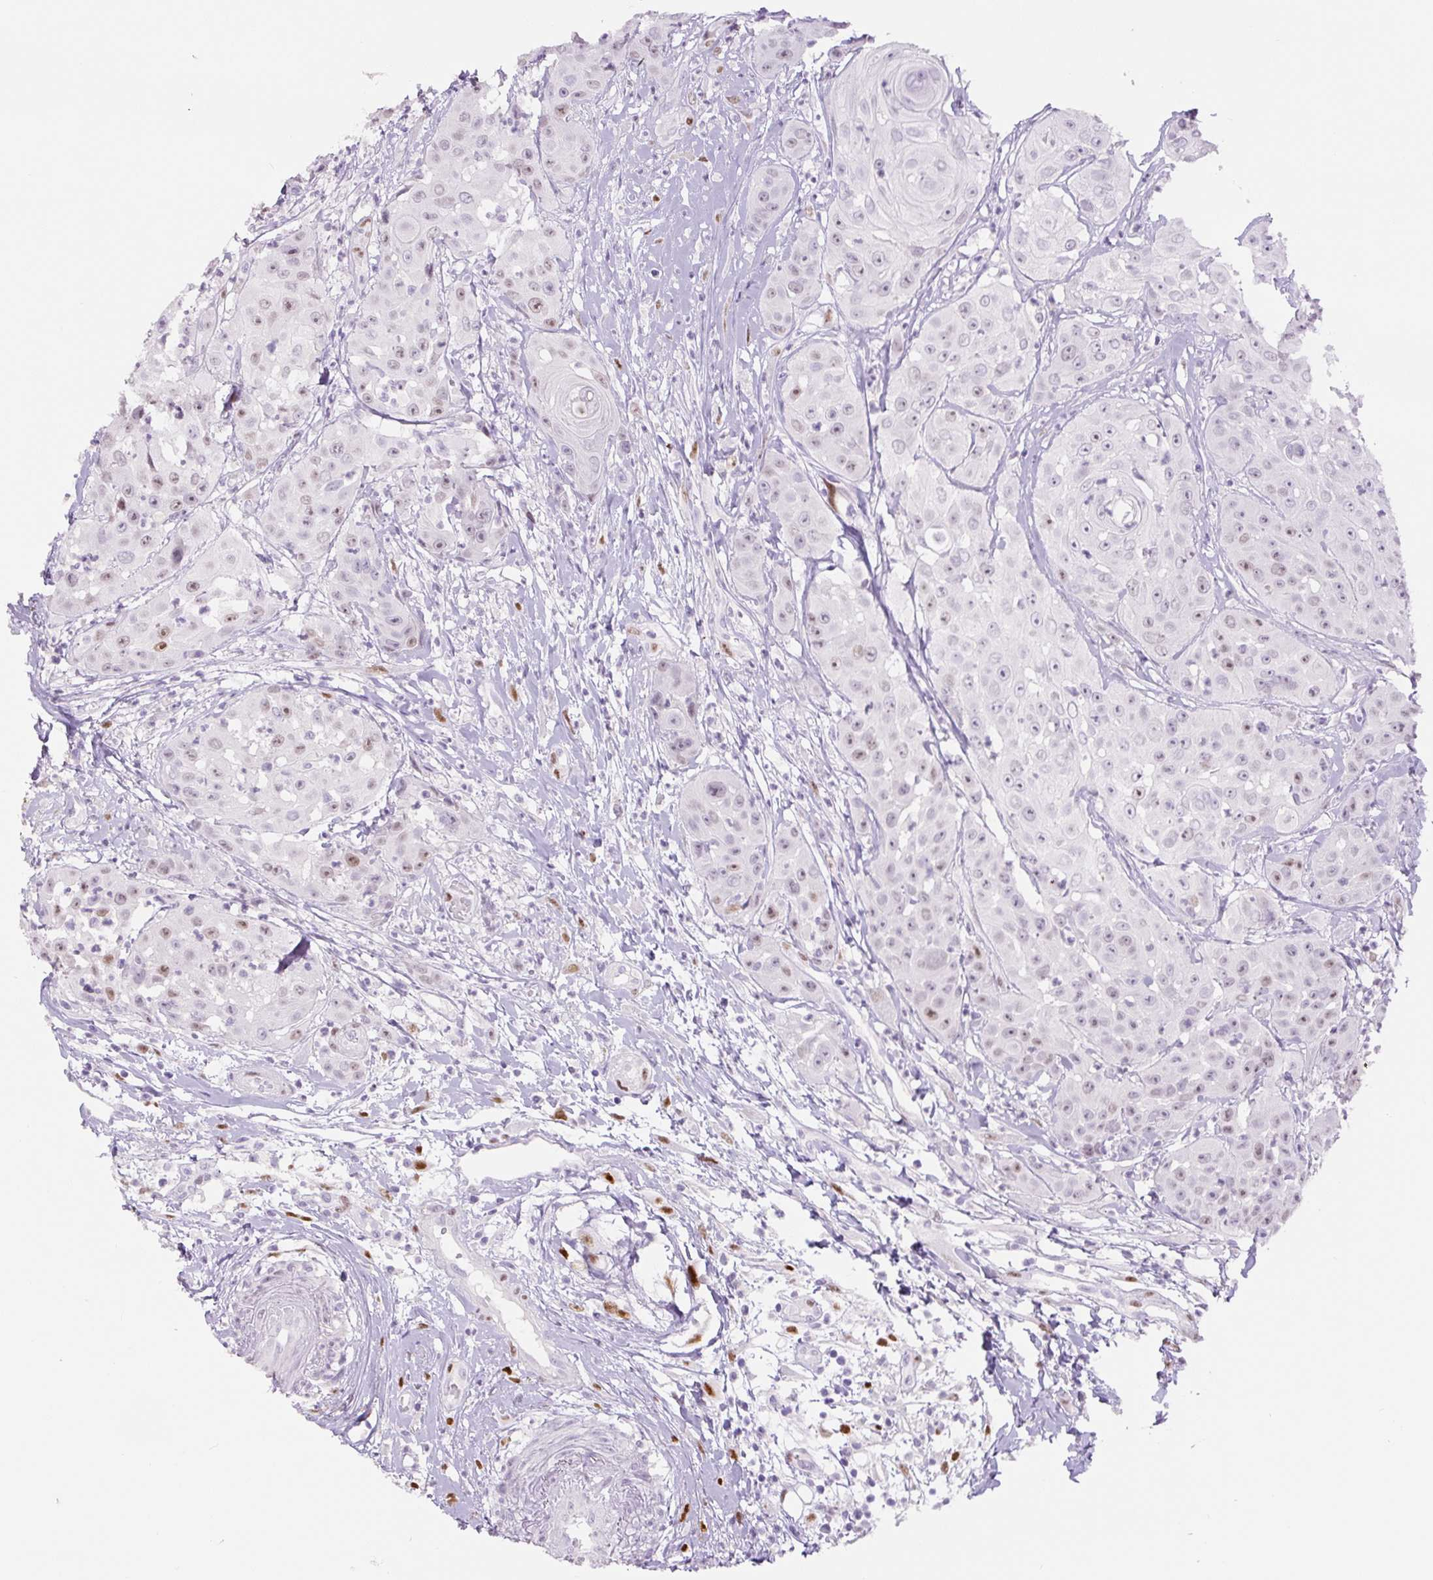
{"staining": {"intensity": "weak", "quantity": "25%-75%", "location": "nuclear"}, "tissue": "head and neck cancer", "cell_type": "Tumor cells", "image_type": "cancer", "snomed": [{"axis": "morphology", "description": "Squamous cell carcinoma, NOS"}, {"axis": "topography", "description": "Head-Neck"}], "caption": "Head and neck squamous cell carcinoma tissue demonstrates weak nuclear expression in approximately 25%-75% of tumor cells, visualized by immunohistochemistry. The staining was performed using DAB, with brown indicating positive protein expression. Nuclei are stained blue with hematoxylin.", "gene": "SIX1", "patient": {"sex": "male", "age": 83}}